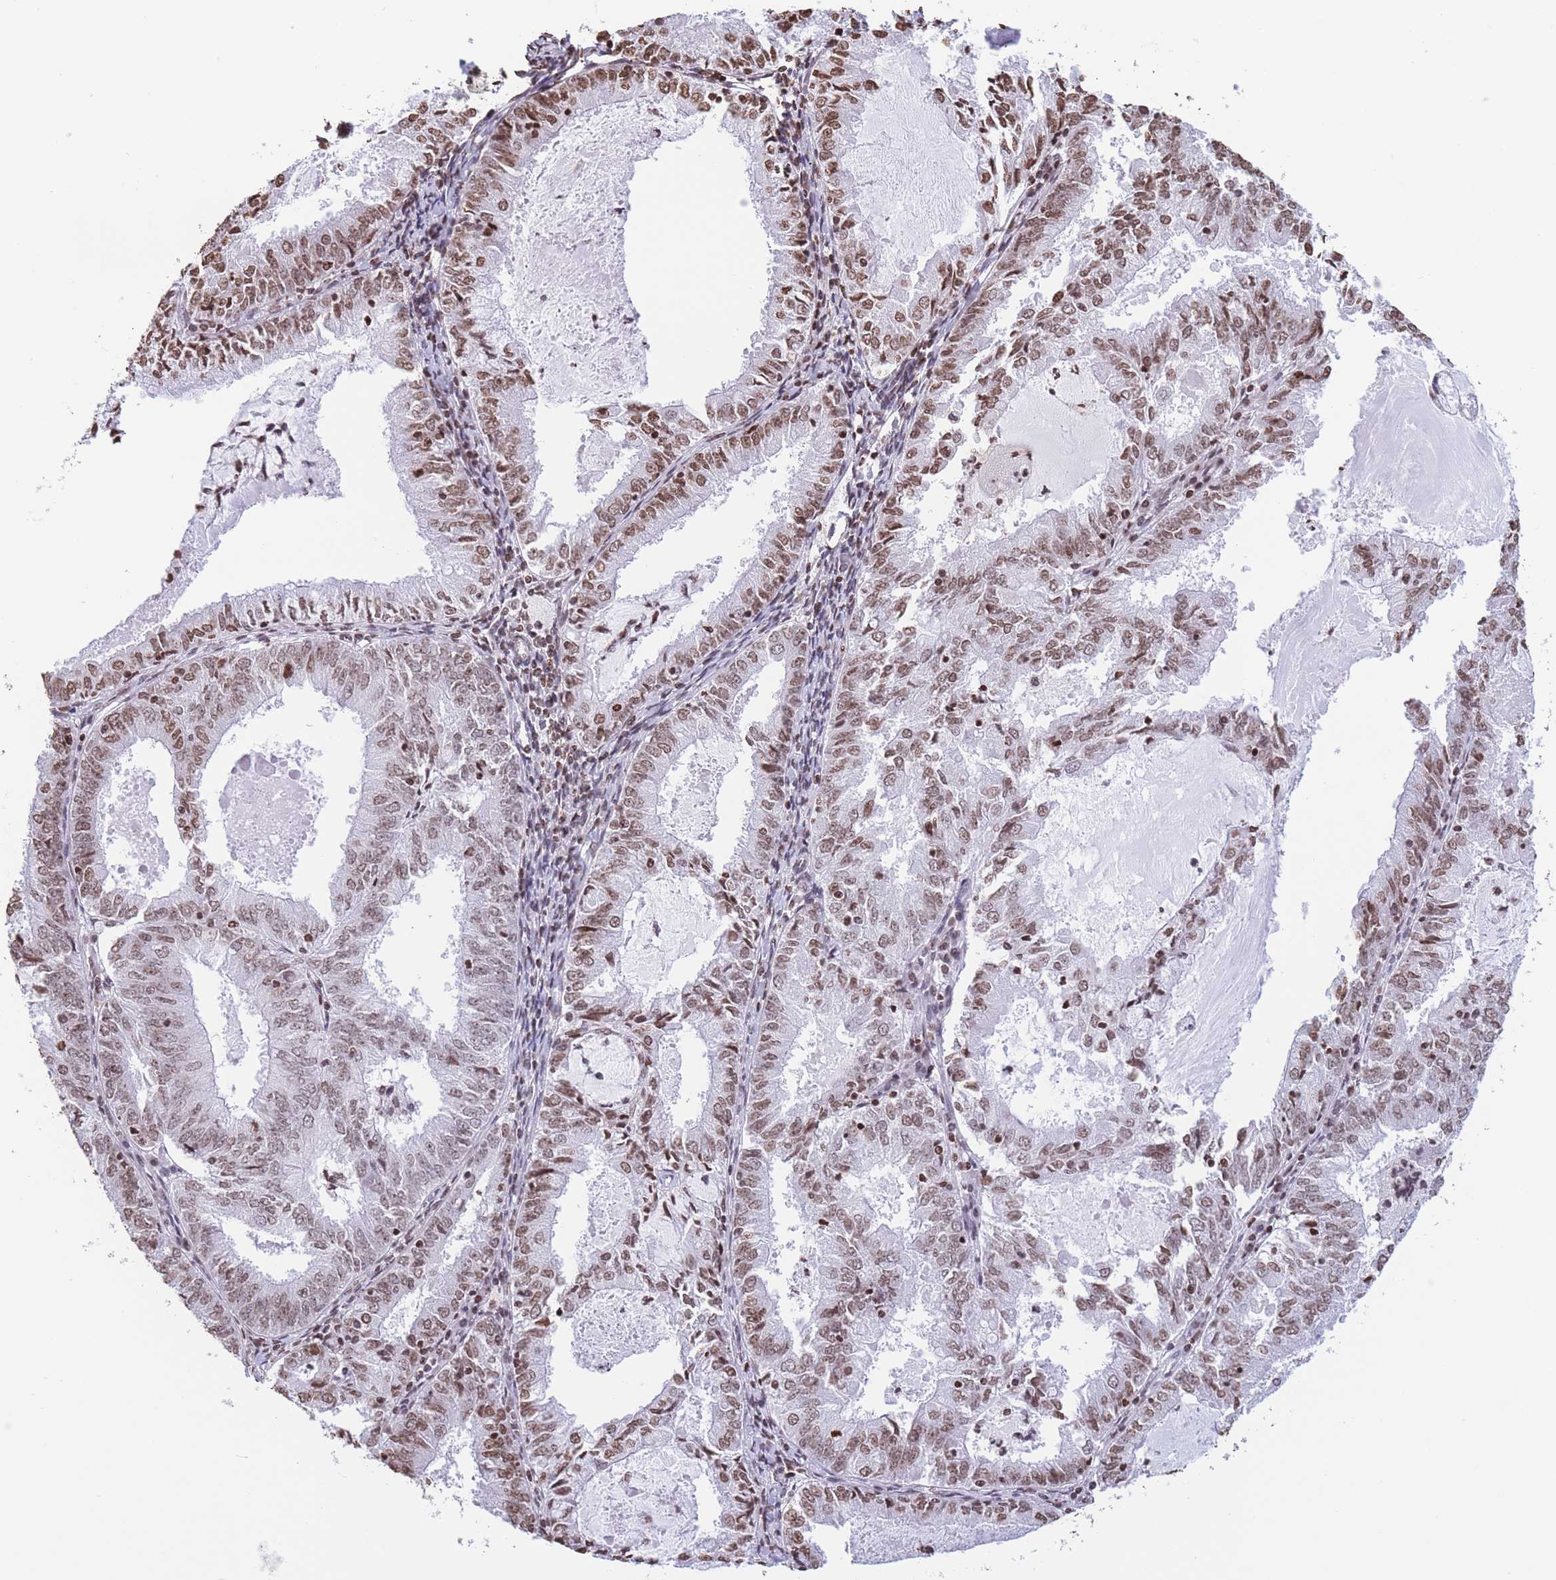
{"staining": {"intensity": "moderate", "quantity": ">75%", "location": "nuclear"}, "tissue": "endometrial cancer", "cell_type": "Tumor cells", "image_type": "cancer", "snomed": [{"axis": "morphology", "description": "Adenocarcinoma, NOS"}, {"axis": "topography", "description": "Endometrium"}], "caption": "Adenocarcinoma (endometrial) stained with immunohistochemistry shows moderate nuclear expression in approximately >75% of tumor cells.", "gene": "H2BC11", "patient": {"sex": "female", "age": 57}}